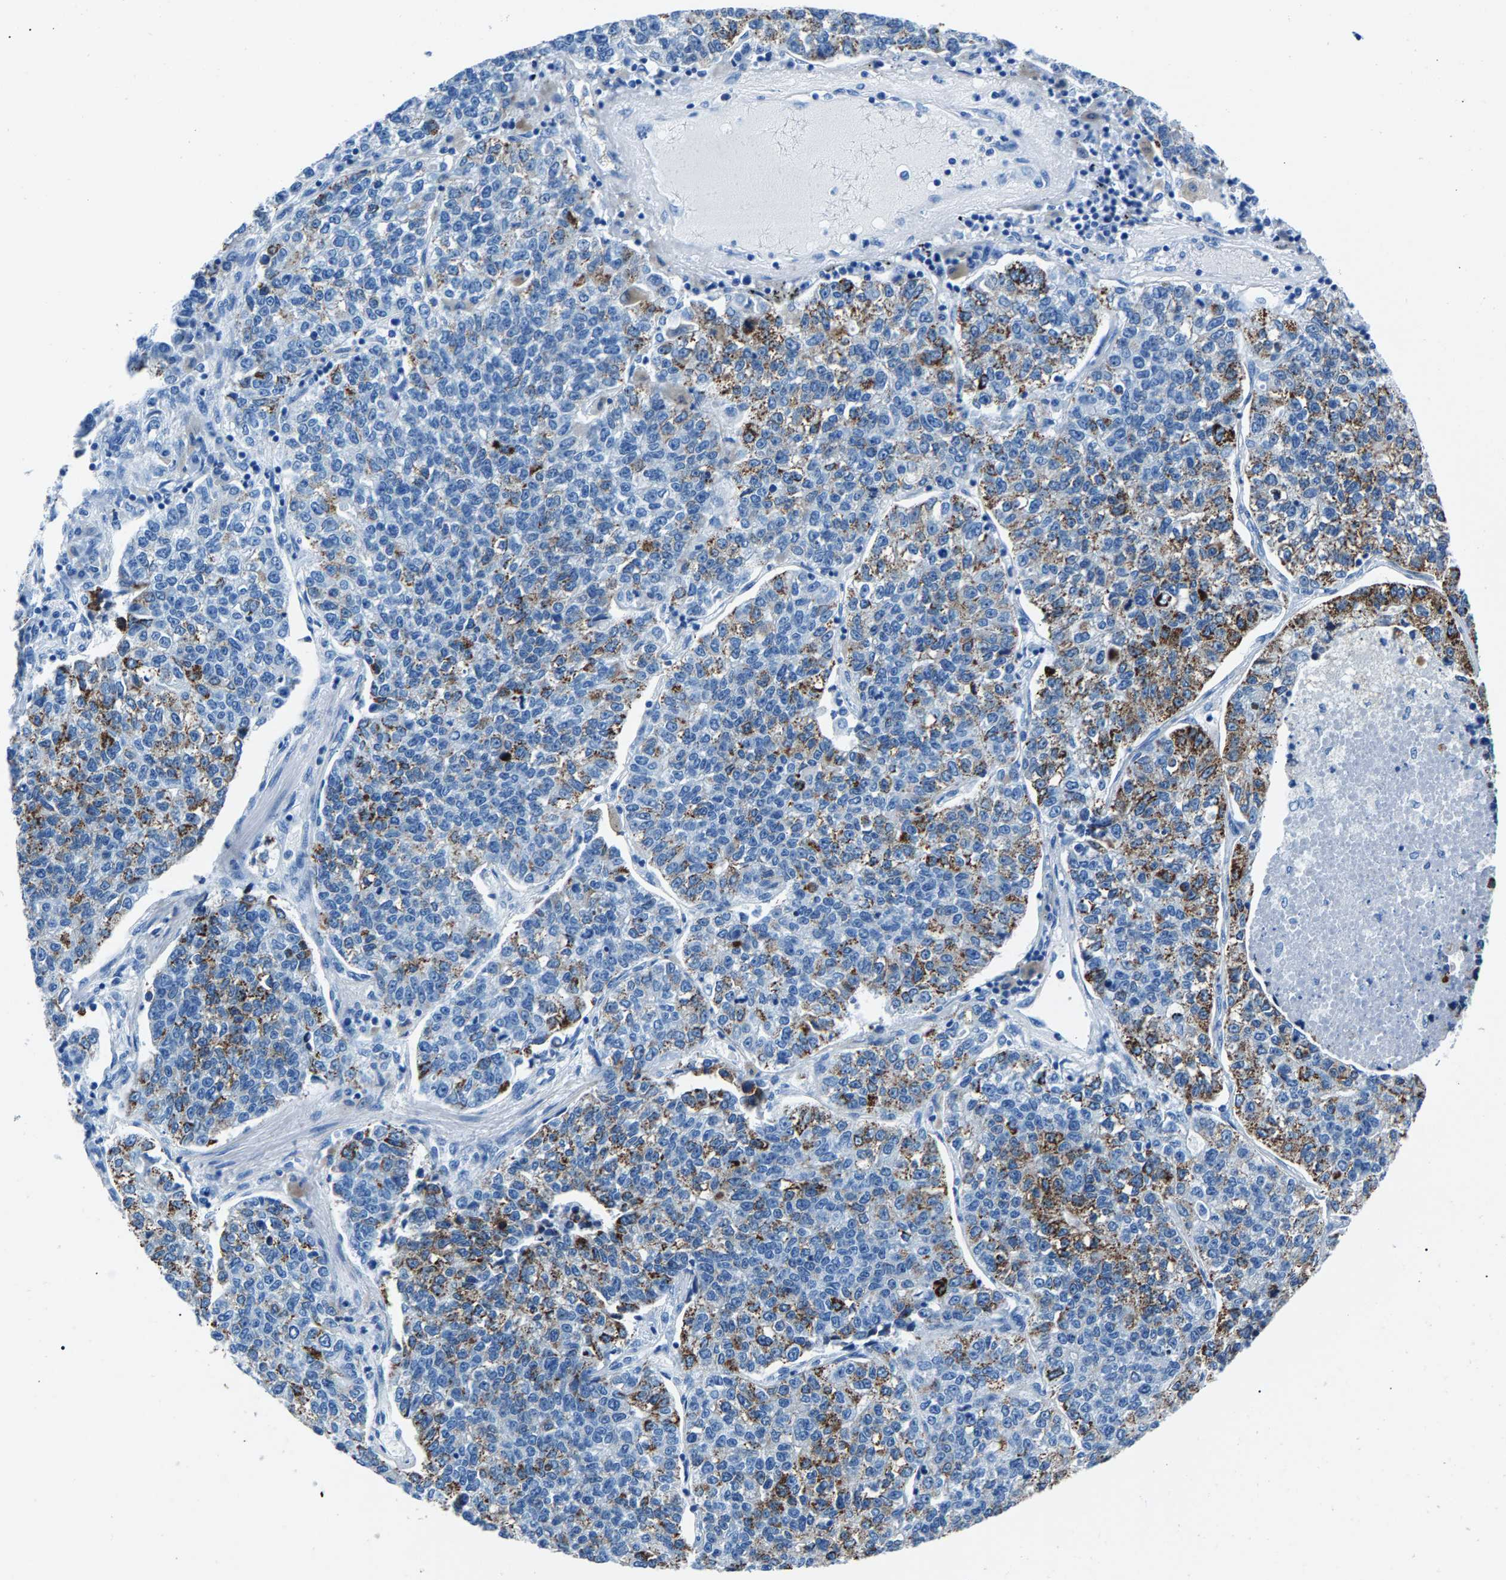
{"staining": {"intensity": "moderate", "quantity": "<25%", "location": "cytoplasmic/membranous"}, "tissue": "lung cancer", "cell_type": "Tumor cells", "image_type": "cancer", "snomed": [{"axis": "morphology", "description": "Adenocarcinoma, NOS"}, {"axis": "topography", "description": "Lung"}], "caption": "This is a histology image of immunohistochemistry (IHC) staining of adenocarcinoma (lung), which shows moderate staining in the cytoplasmic/membranous of tumor cells.", "gene": "CPS1", "patient": {"sex": "male", "age": 49}}